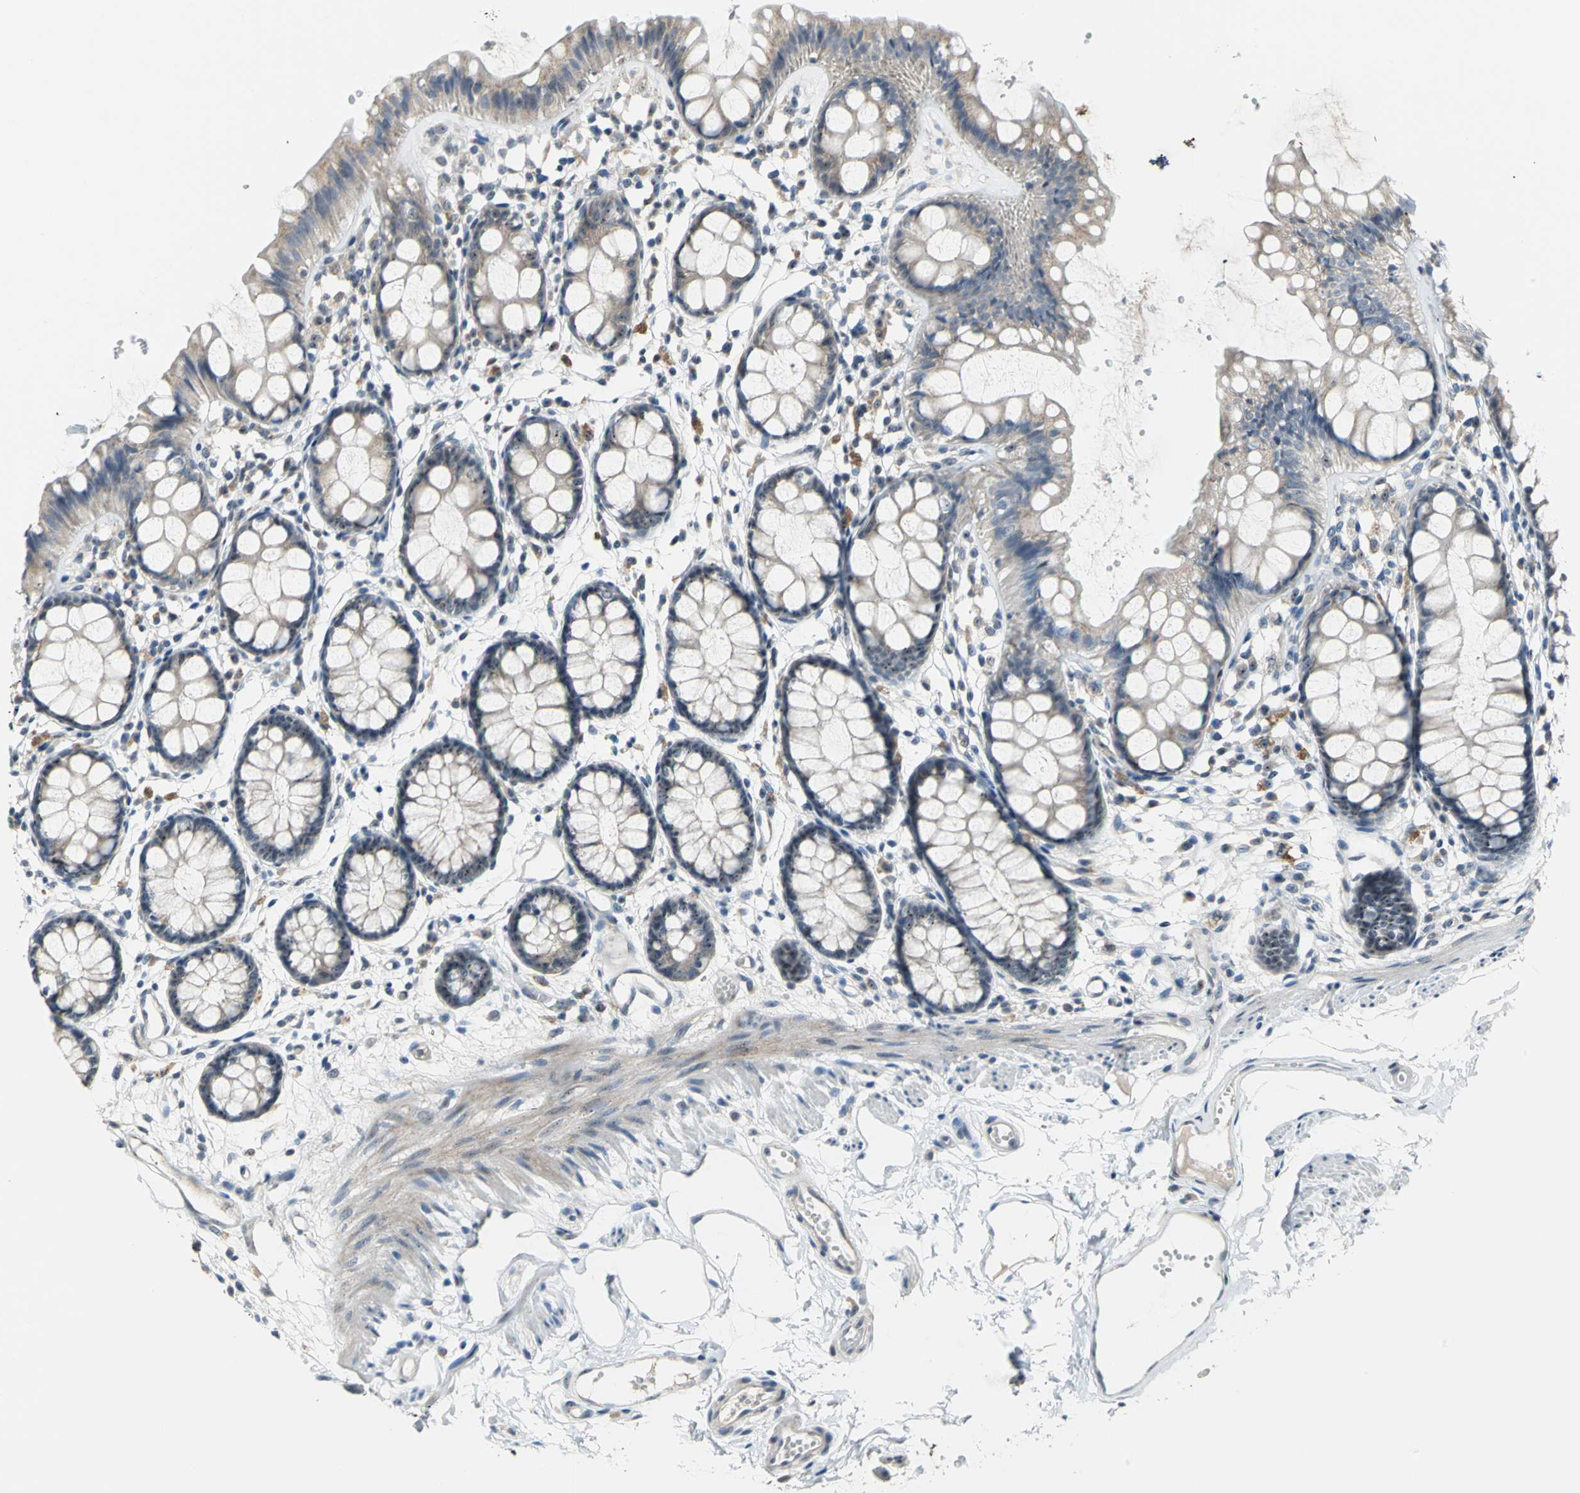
{"staining": {"intensity": "strong", "quantity": ">75%", "location": "nuclear"}, "tissue": "rectum", "cell_type": "Glandular cells", "image_type": "normal", "snomed": [{"axis": "morphology", "description": "Normal tissue, NOS"}, {"axis": "topography", "description": "Rectum"}], "caption": "About >75% of glandular cells in benign human rectum reveal strong nuclear protein expression as visualized by brown immunohistochemical staining.", "gene": "MYBBP1A", "patient": {"sex": "female", "age": 66}}